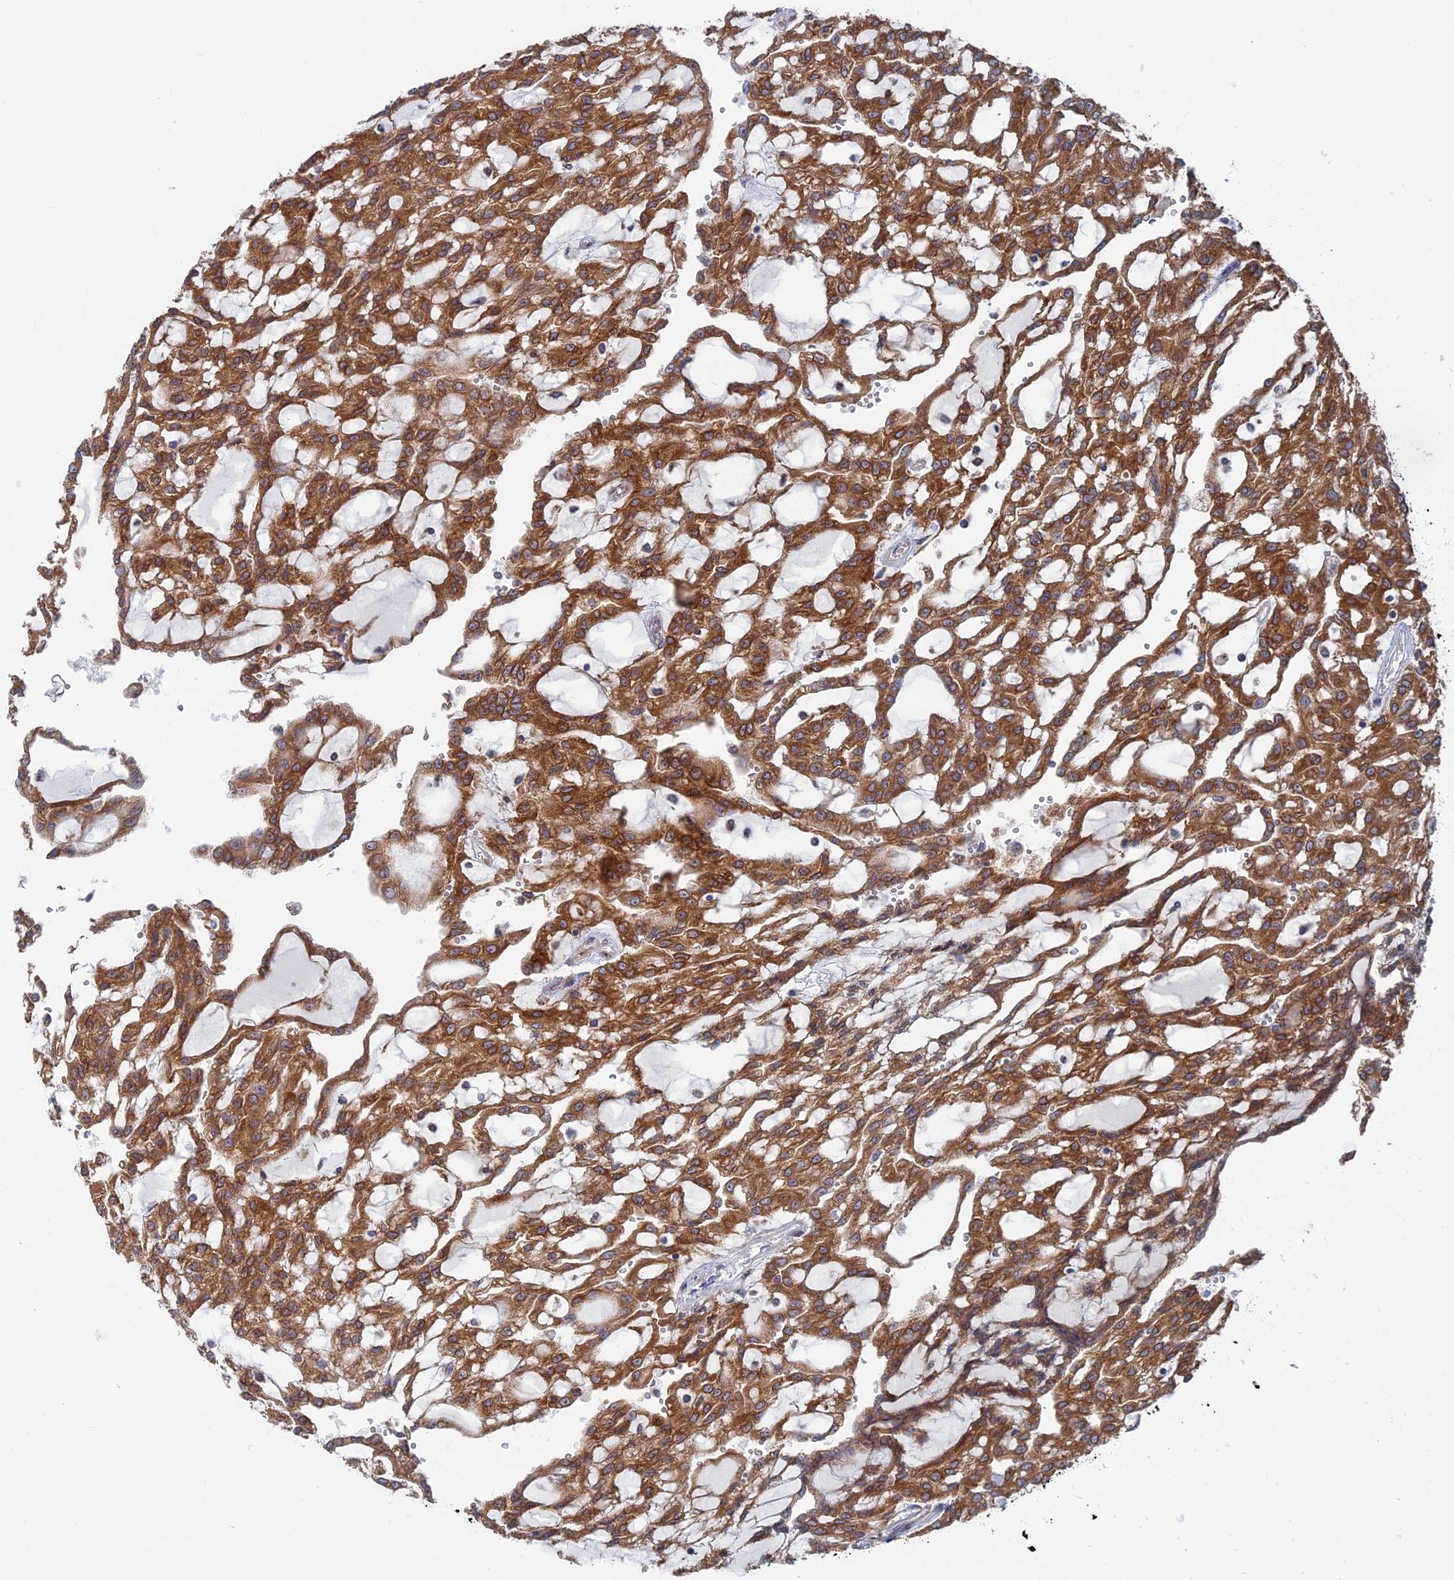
{"staining": {"intensity": "strong", "quantity": ">75%", "location": "cytoplasmic/membranous"}, "tissue": "renal cancer", "cell_type": "Tumor cells", "image_type": "cancer", "snomed": [{"axis": "morphology", "description": "Adenocarcinoma, NOS"}, {"axis": "topography", "description": "Kidney"}], "caption": "IHC (DAB) staining of renal cancer (adenocarcinoma) reveals strong cytoplasmic/membranous protein staining in approximately >75% of tumor cells. (IHC, brightfield microscopy, high magnification).", "gene": "TBC1D30", "patient": {"sex": "male", "age": 63}}